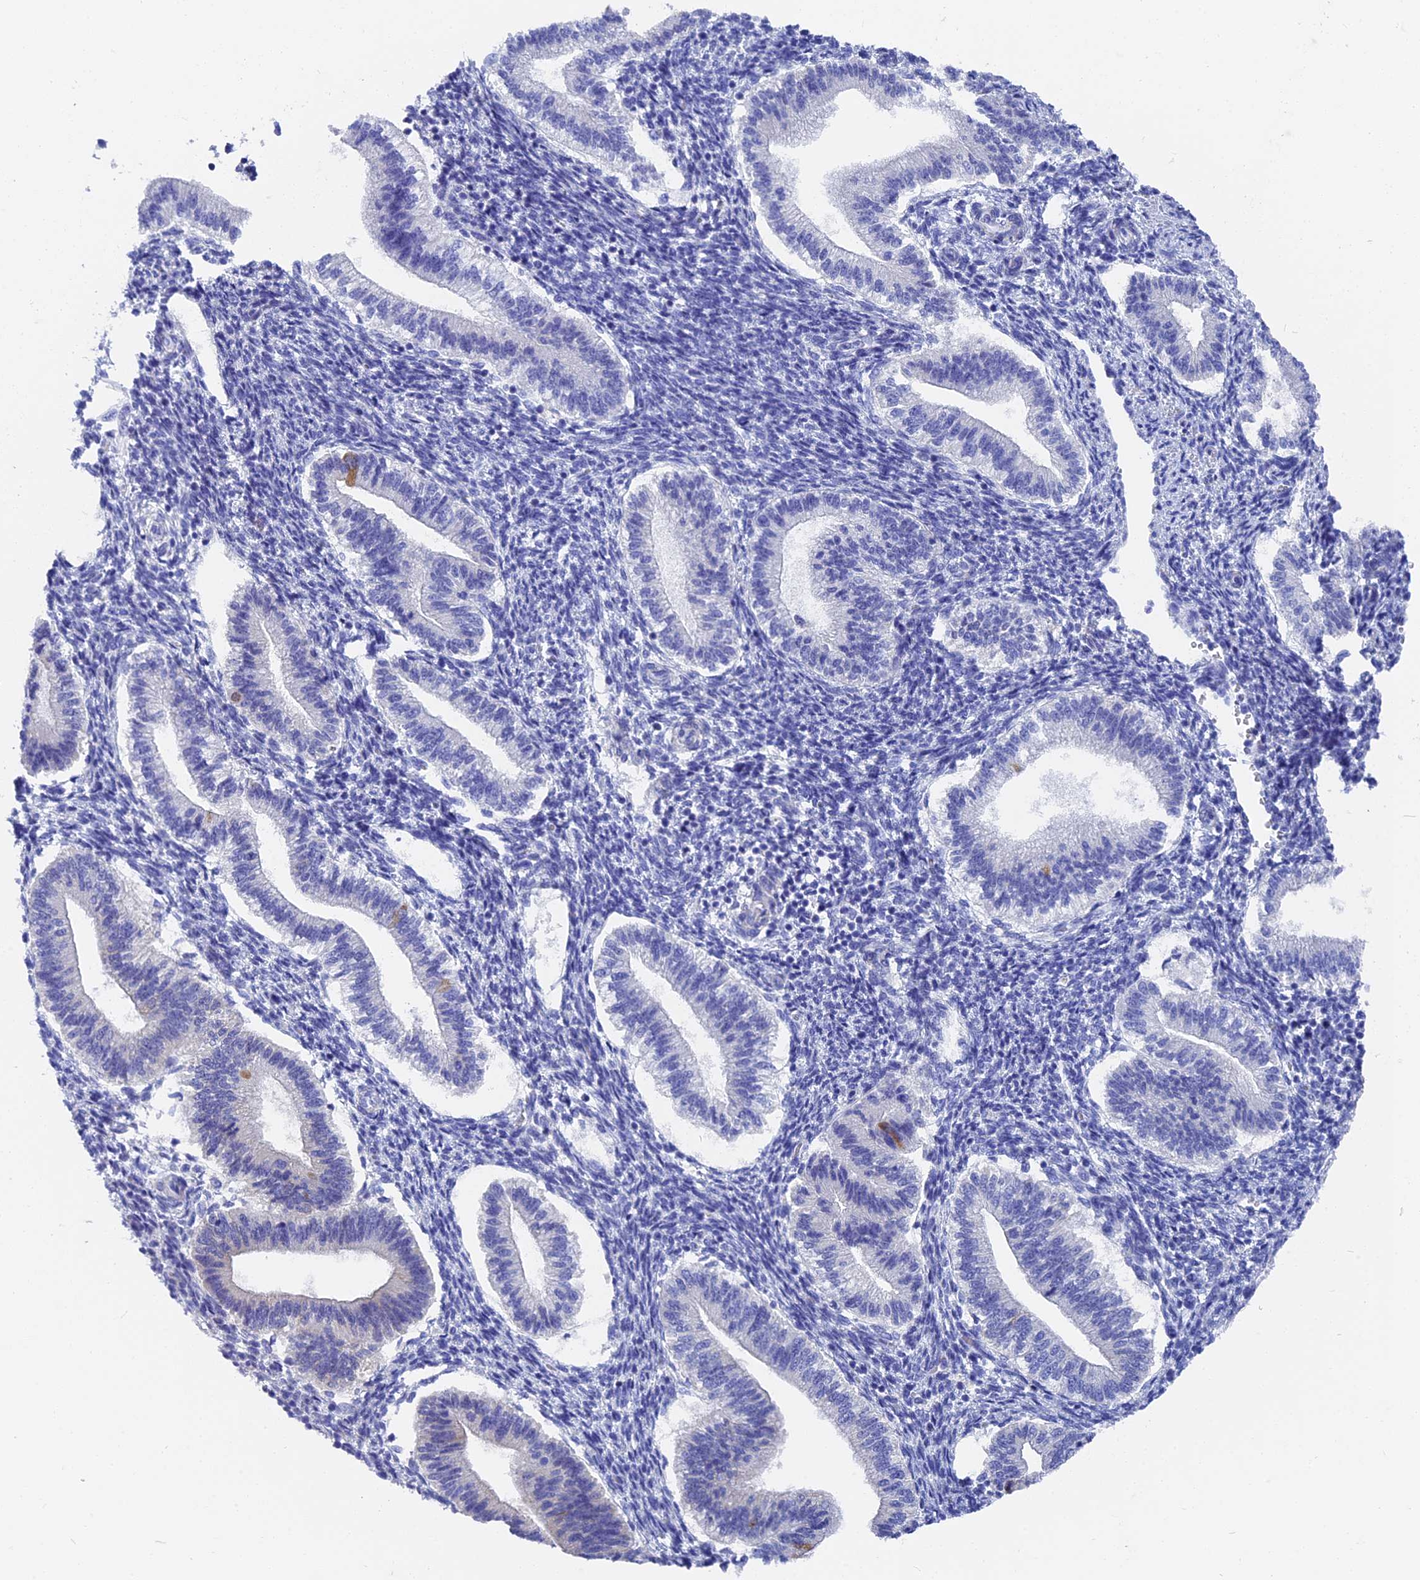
{"staining": {"intensity": "negative", "quantity": "none", "location": "none"}, "tissue": "endometrium", "cell_type": "Cells in endometrial stroma", "image_type": "normal", "snomed": [{"axis": "morphology", "description": "Normal tissue, NOS"}, {"axis": "topography", "description": "Endometrium"}], "caption": "High power microscopy photomicrograph of an immunohistochemistry (IHC) micrograph of normal endometrium, revealing no significant expression in cells in endometrial stroma.", "gene": "VPS33B", "patient": {"sex": "female", "age": 25}}